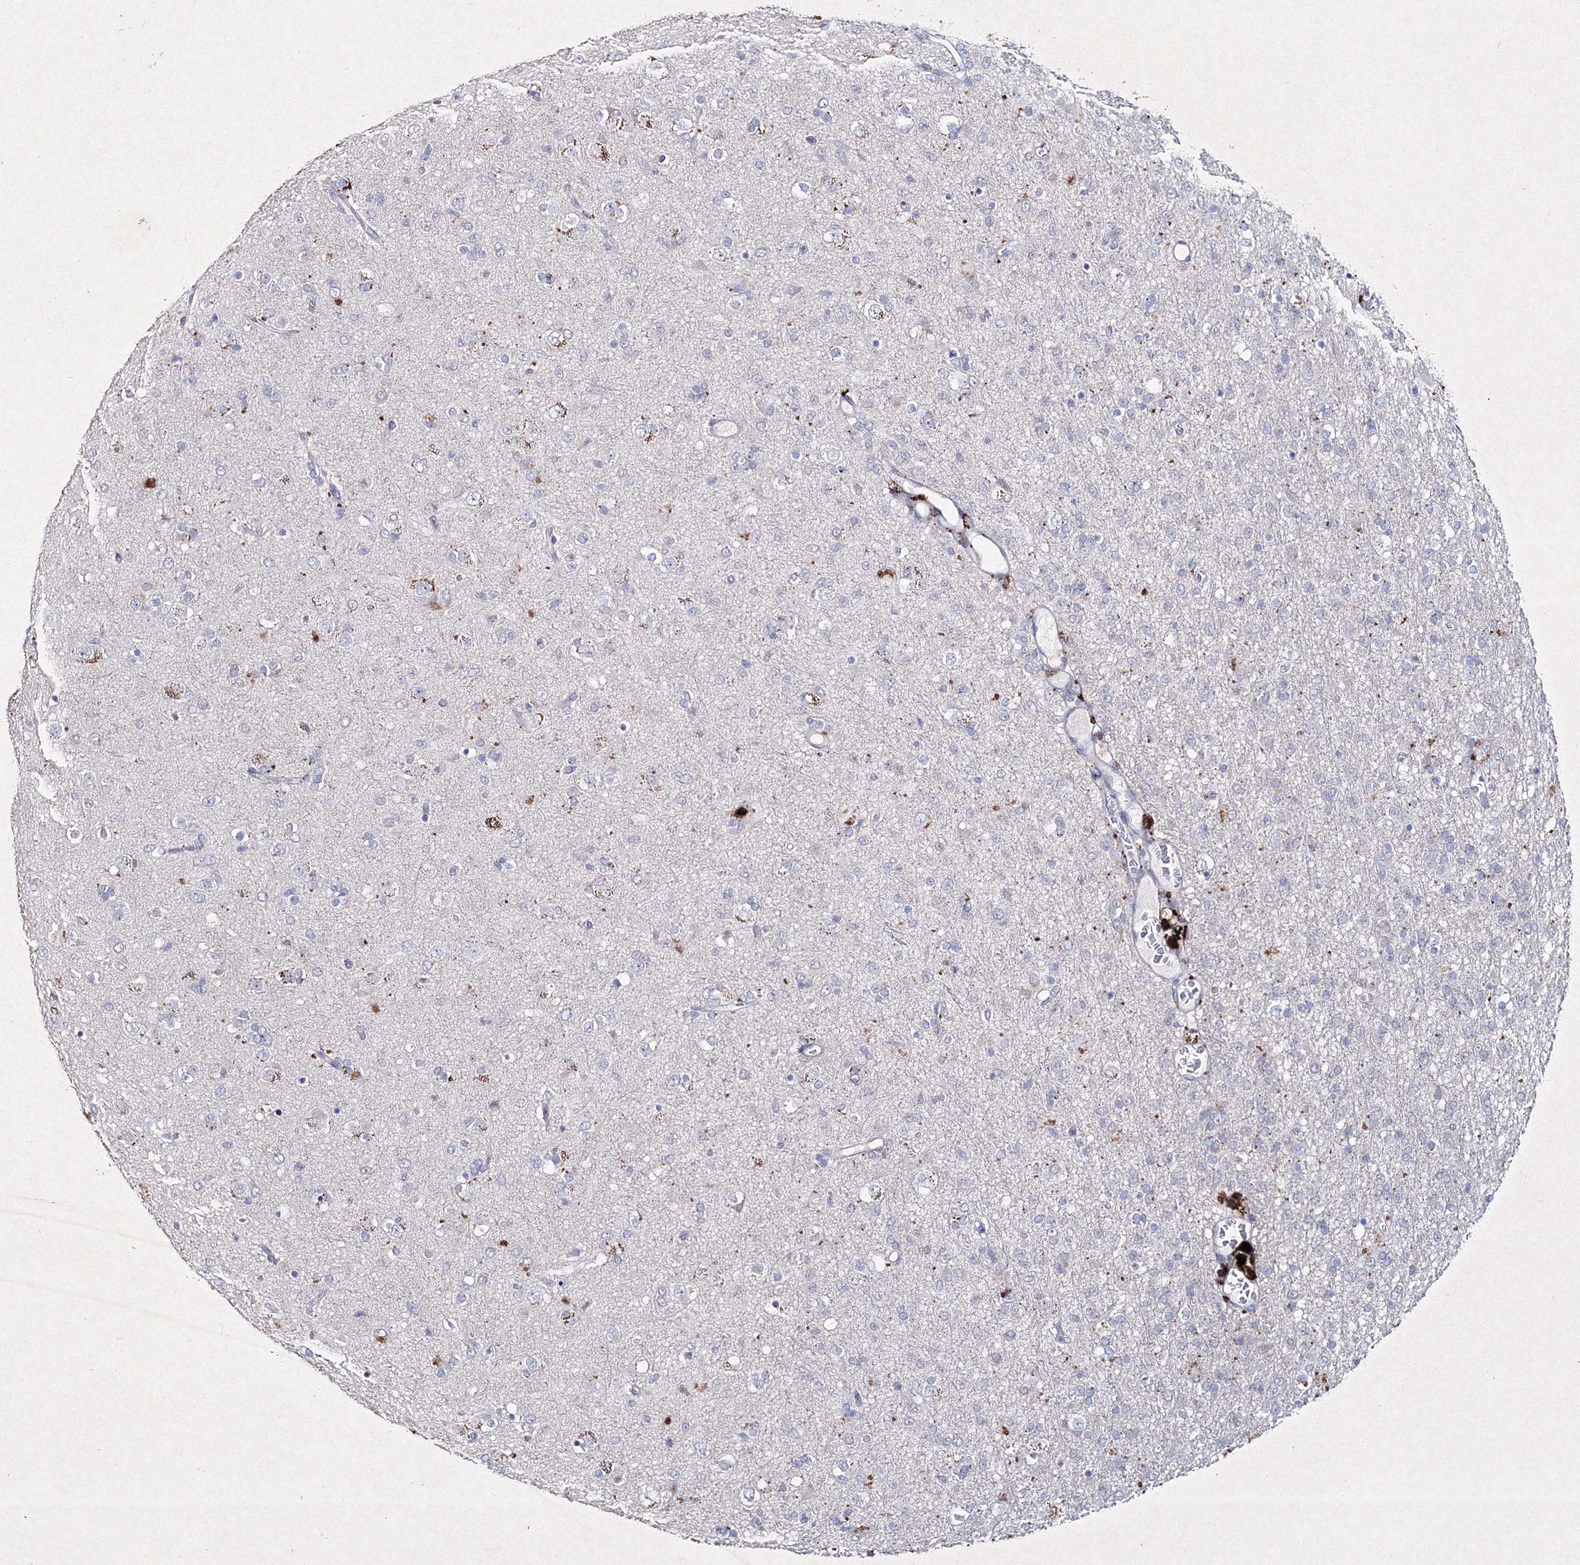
{"staining": {"intensity": "negative", "quantity": "none", "location": "none"}, "tissue": "glioma", "cell_type": "Tumor cells", "image_type": "cancer", "snomed": [{"axis": "morphology", "description": "Glioma, malignant, Low grade"}, {"axis": "topography", "description": "Brain"}], "caption": "This is a histopathology image of IHC staining of malignant glioma (low-grade), which shows no staining in tumor cells.", "gene": "SMIM29", "patient": {"sex": "male", "age": 65}}